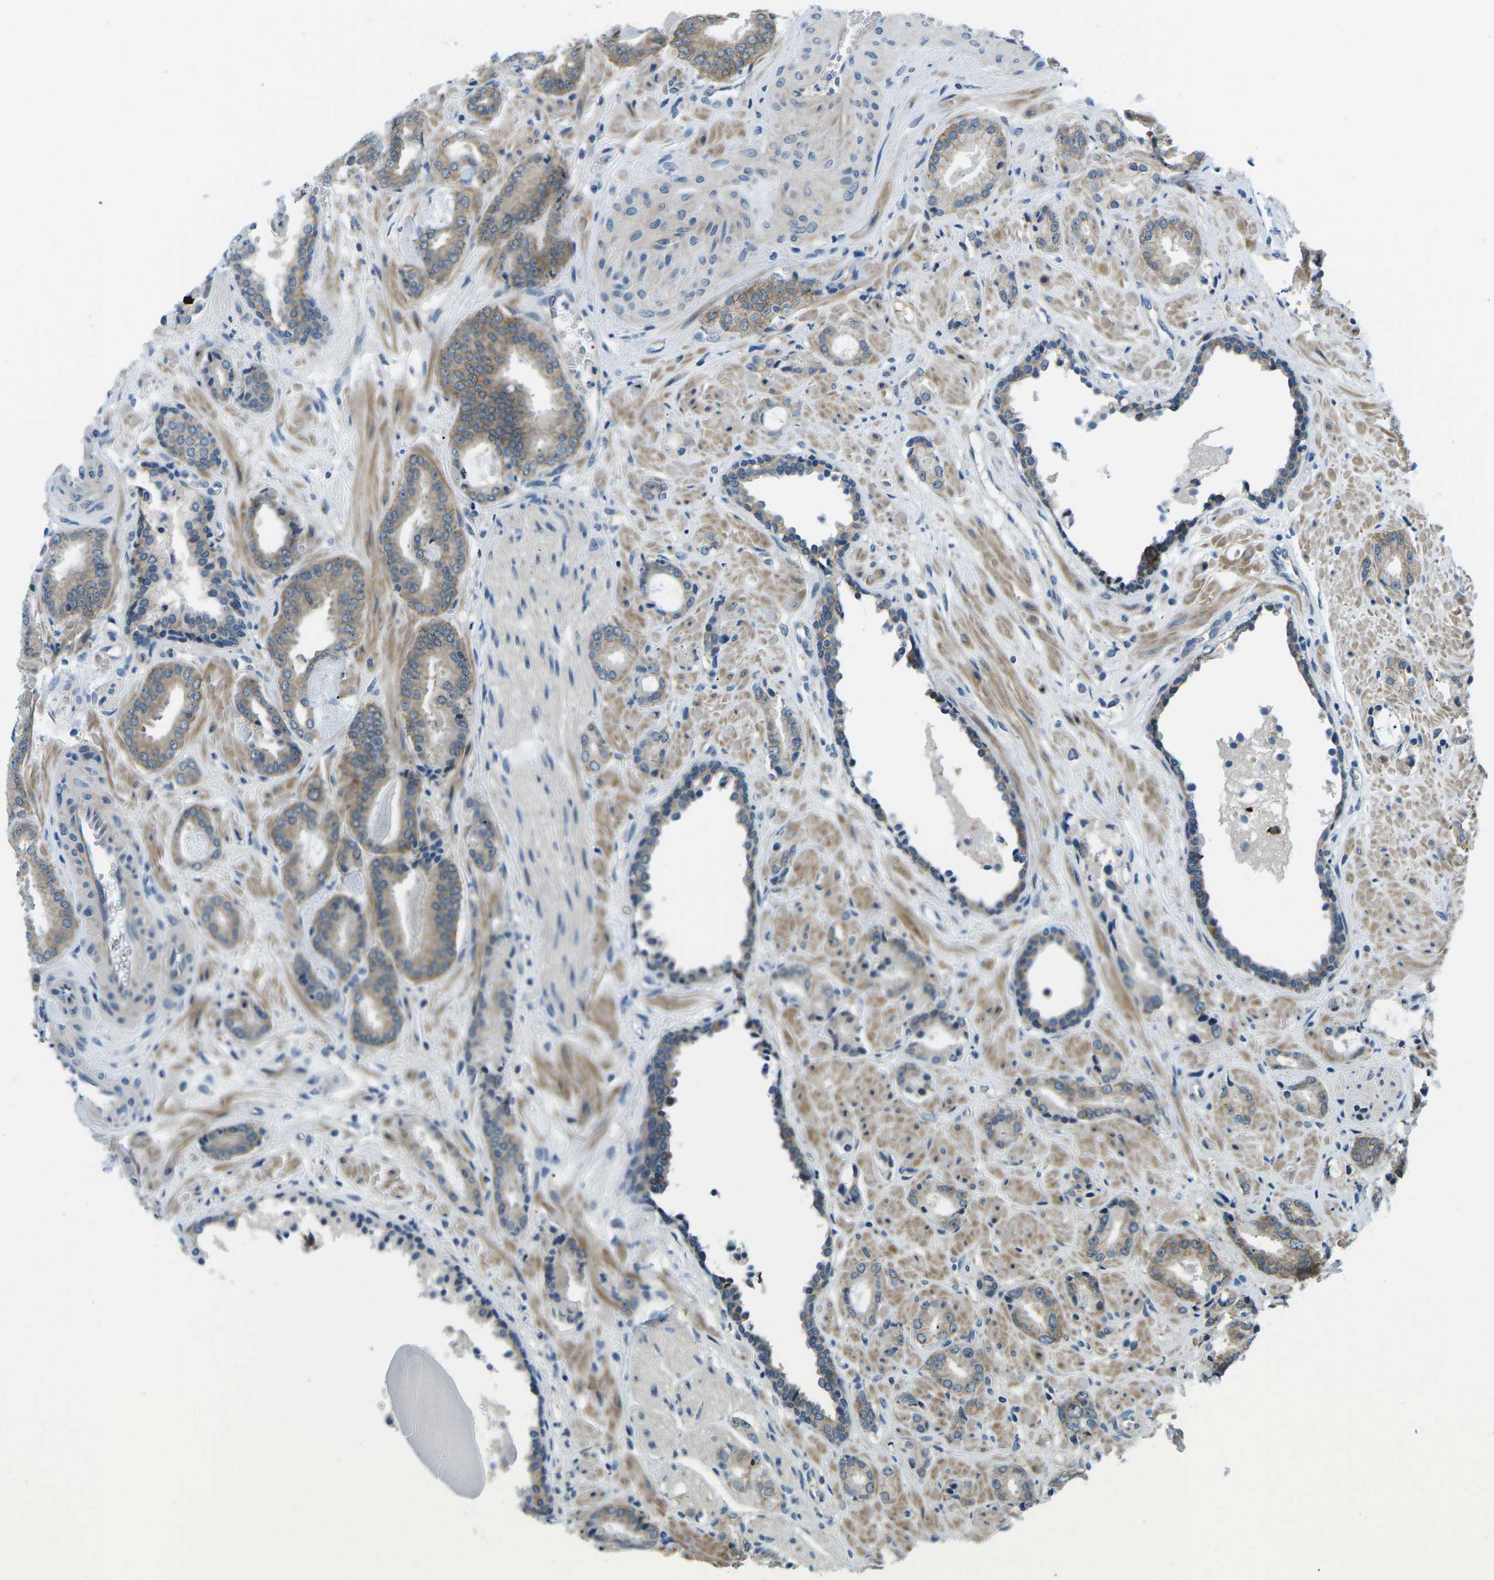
{"staining": {"intensity": "weak", "quantity": ">75%", "location": "cytoplasmic/membranous"}, "tissue": "prostate cancer", "cell_type": "Tumor cells", "image_type": "cancer", "snomed": [{"axis": "morphology", "description": "Adenocarcinoma, Low grade"}, {"axis": "topography", "description": "Prostate"}], "caption": "This histopathology image exhibits immunohistochemistry staining of human prostate adenocarcinoma (low-grade), with low weak cytoplasmic/membranous positivity in about >75% of tumor cells.", "gene": "CTNND1", "patient": {"sex": "male", "age": 53}}